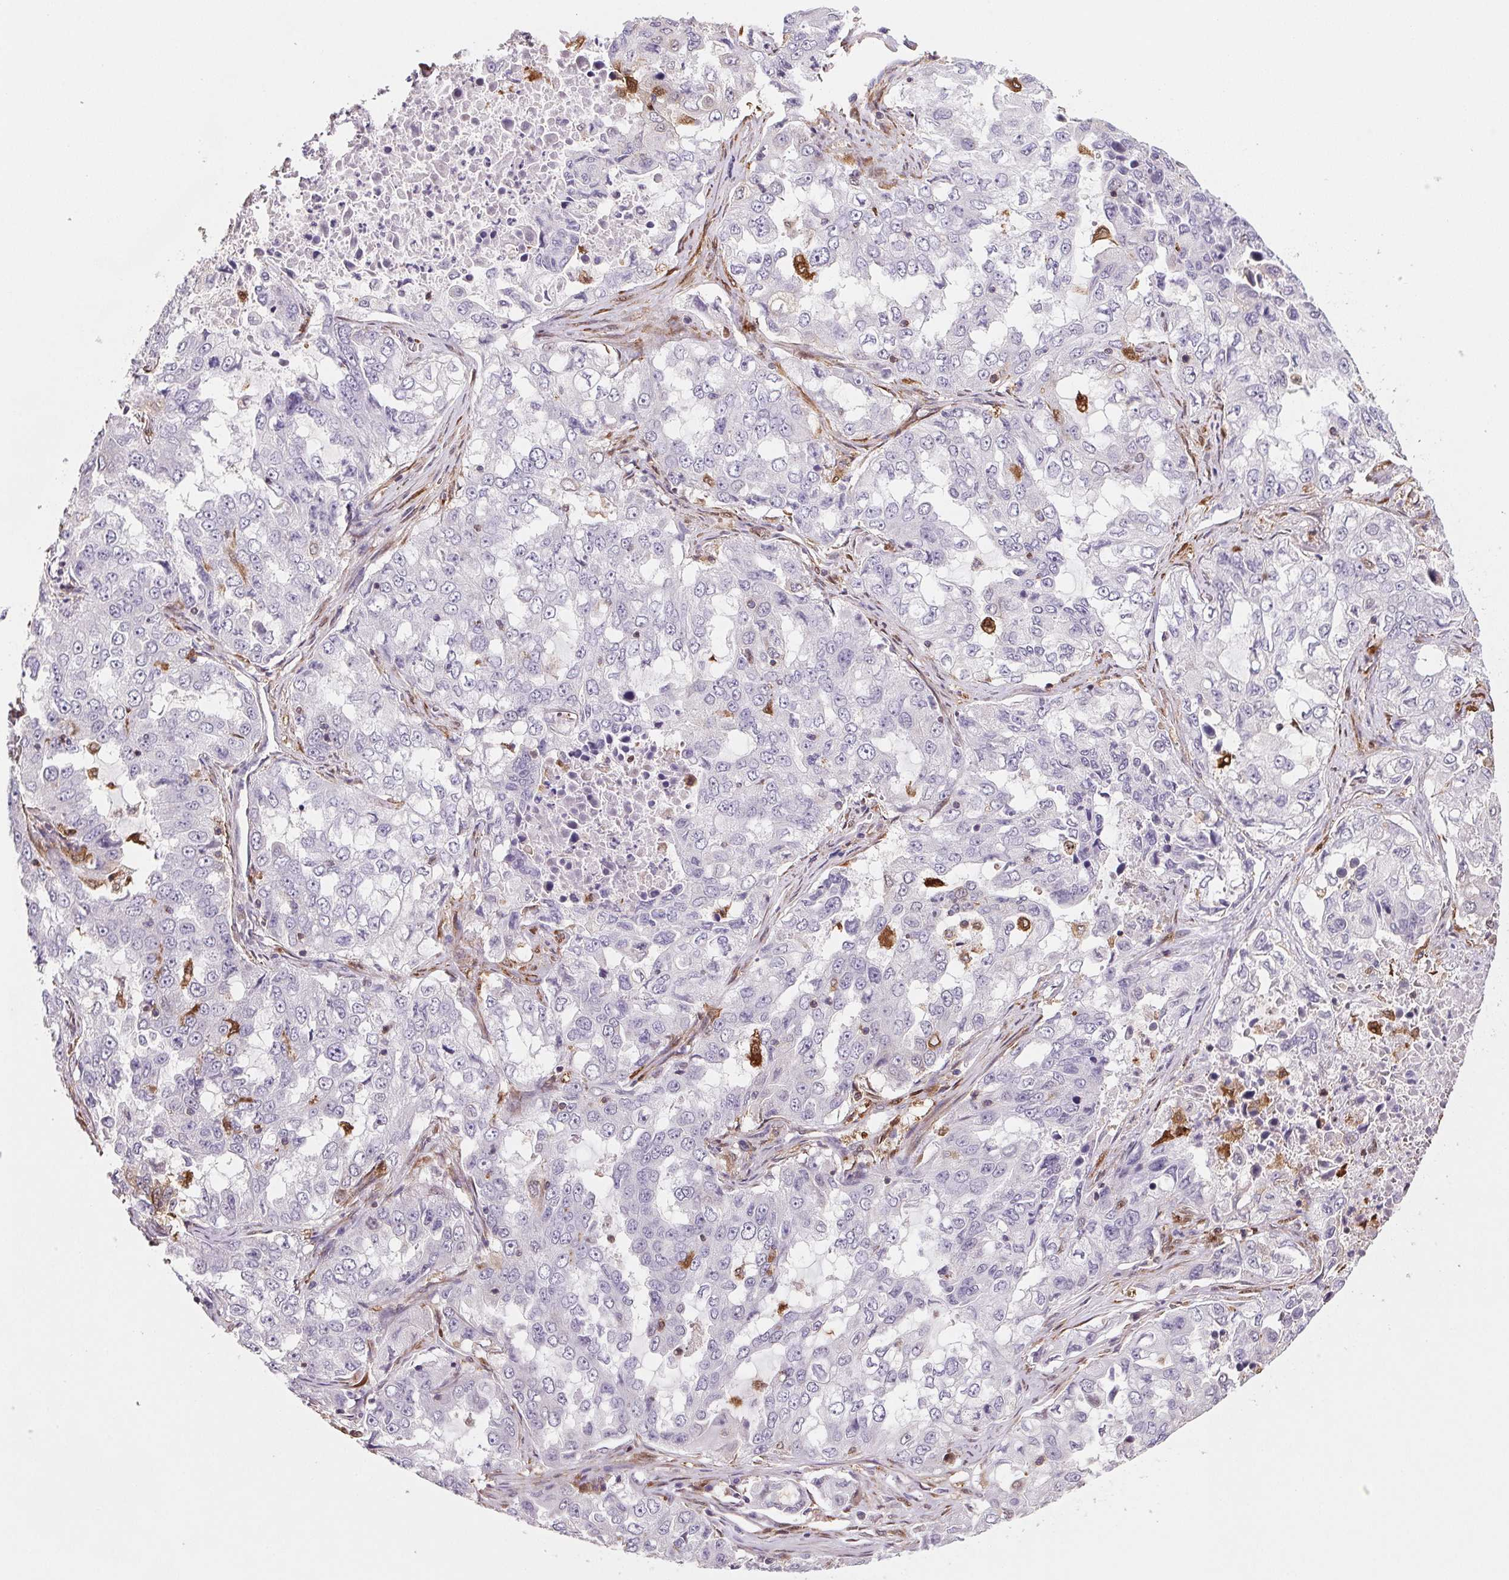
{"staining": {"intensity": "negative", "quantity": "none", "location": "none"}, "tissue": "lung cancer", "cell_type": "Tumor cells", "image_type": "cancer", "snomed": [{"axis": "morphology", "description": "Adenocarcinoma, NOS"}, {"axis": "topography", "description": "Lung"}], "caption": "IHC image of neoplastic tissue: lung adenocarcinoma stained with DAB reveals no significant protein staining in tumor cells.", "gene": "GBP1", "patient": {"sex": "female", "age": 61}}